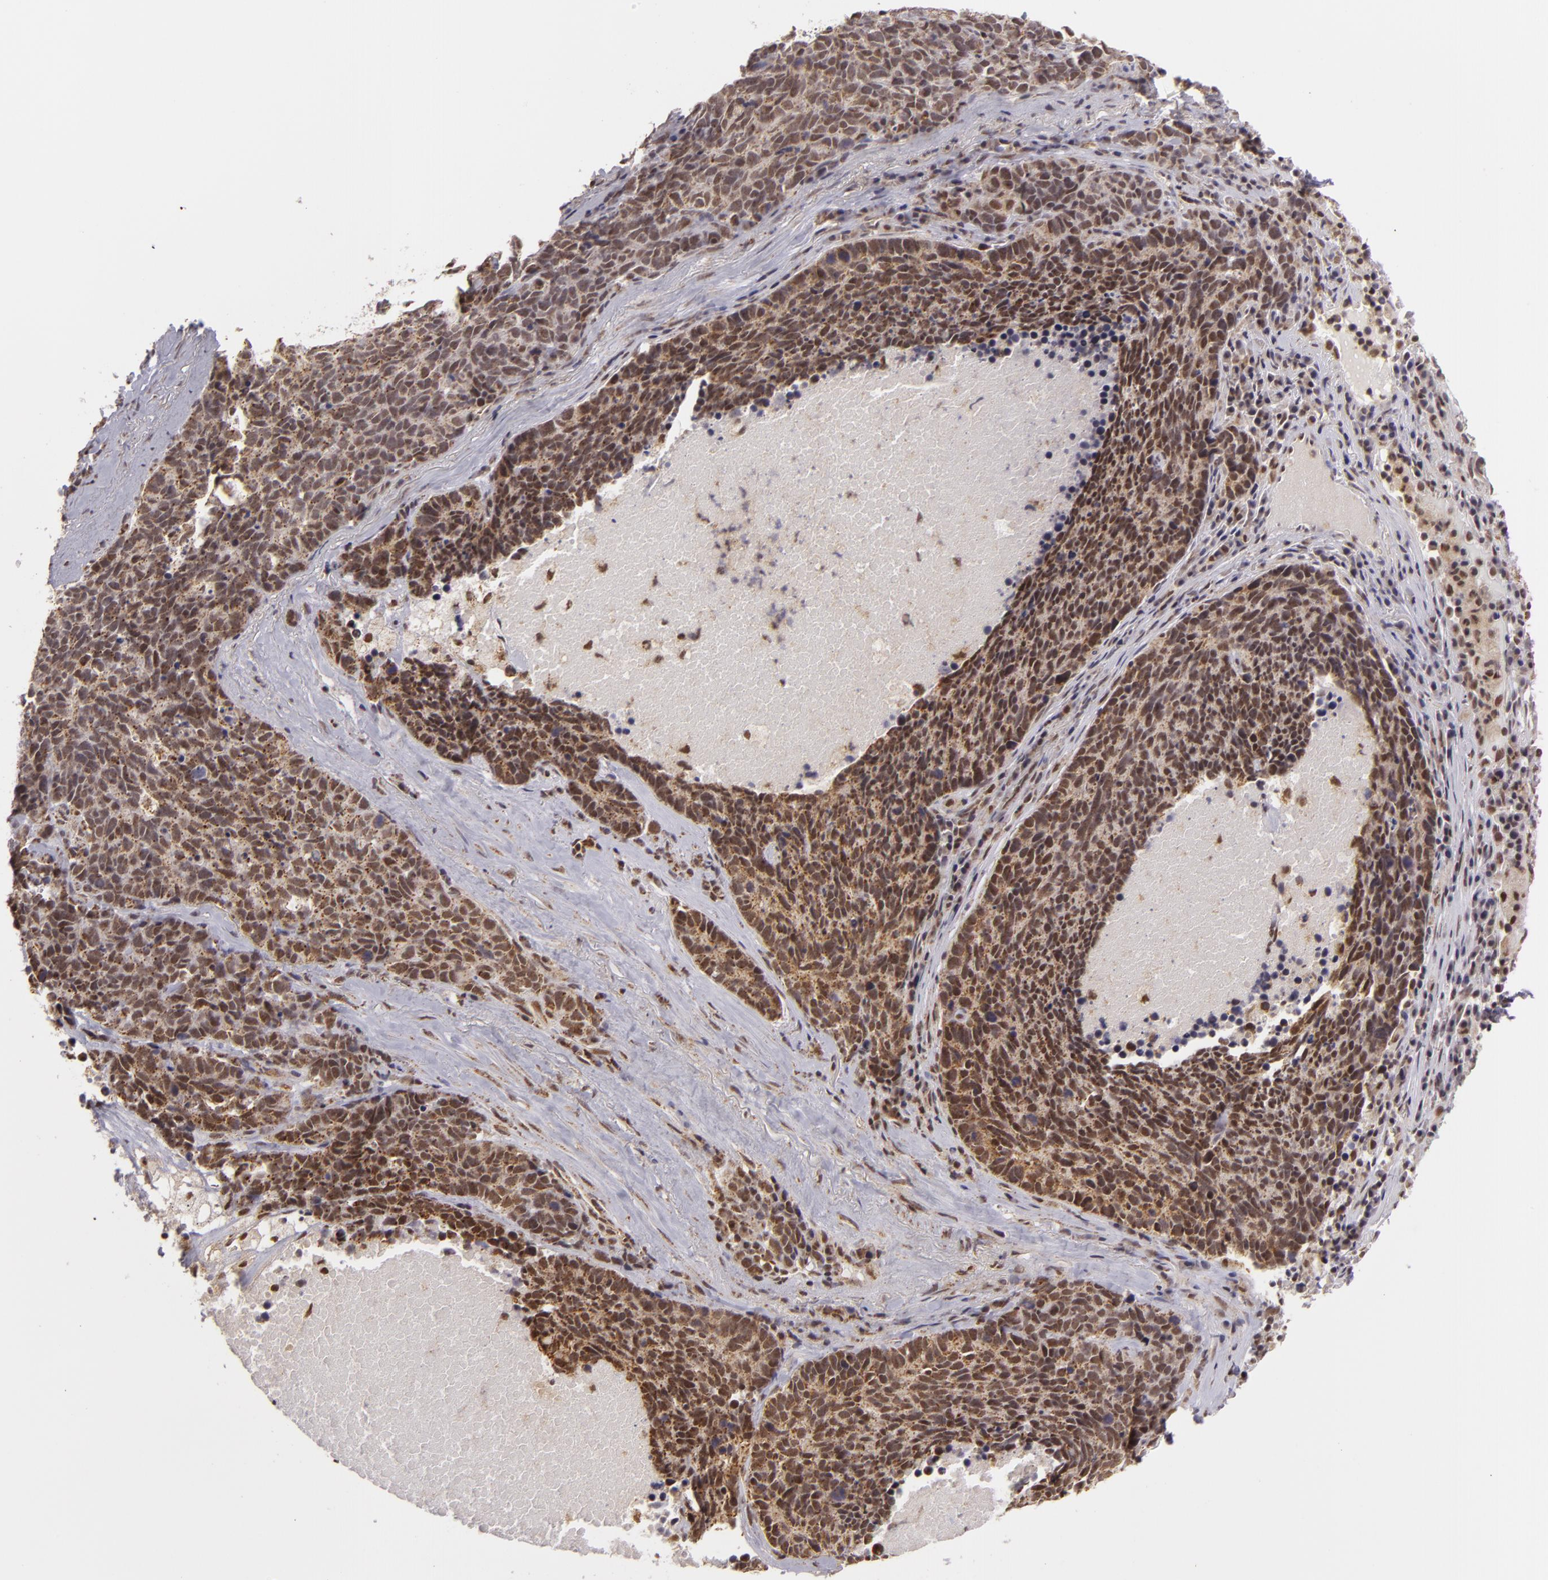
{"staining": {"intensity": "weak", "quantity": ">75%", "location": "nuclear"}, "tissue": "lung cancer", "cell_type": "Tumor cells", "image_type": "cancer", "snomed": [{"axis": "morphology", "description": "Neoplasm, malignant, NOS"}, {"axis": "topography", "description": "Lung"}], "caption": "Immunohistochemistry (IHC) of malignant neoplasm (lung) demonstrates low levels of weak nuclear expression in about >75% of tumor cells.", "gene": "MXD1", "patient": {"sex": "female", "age": 75}}